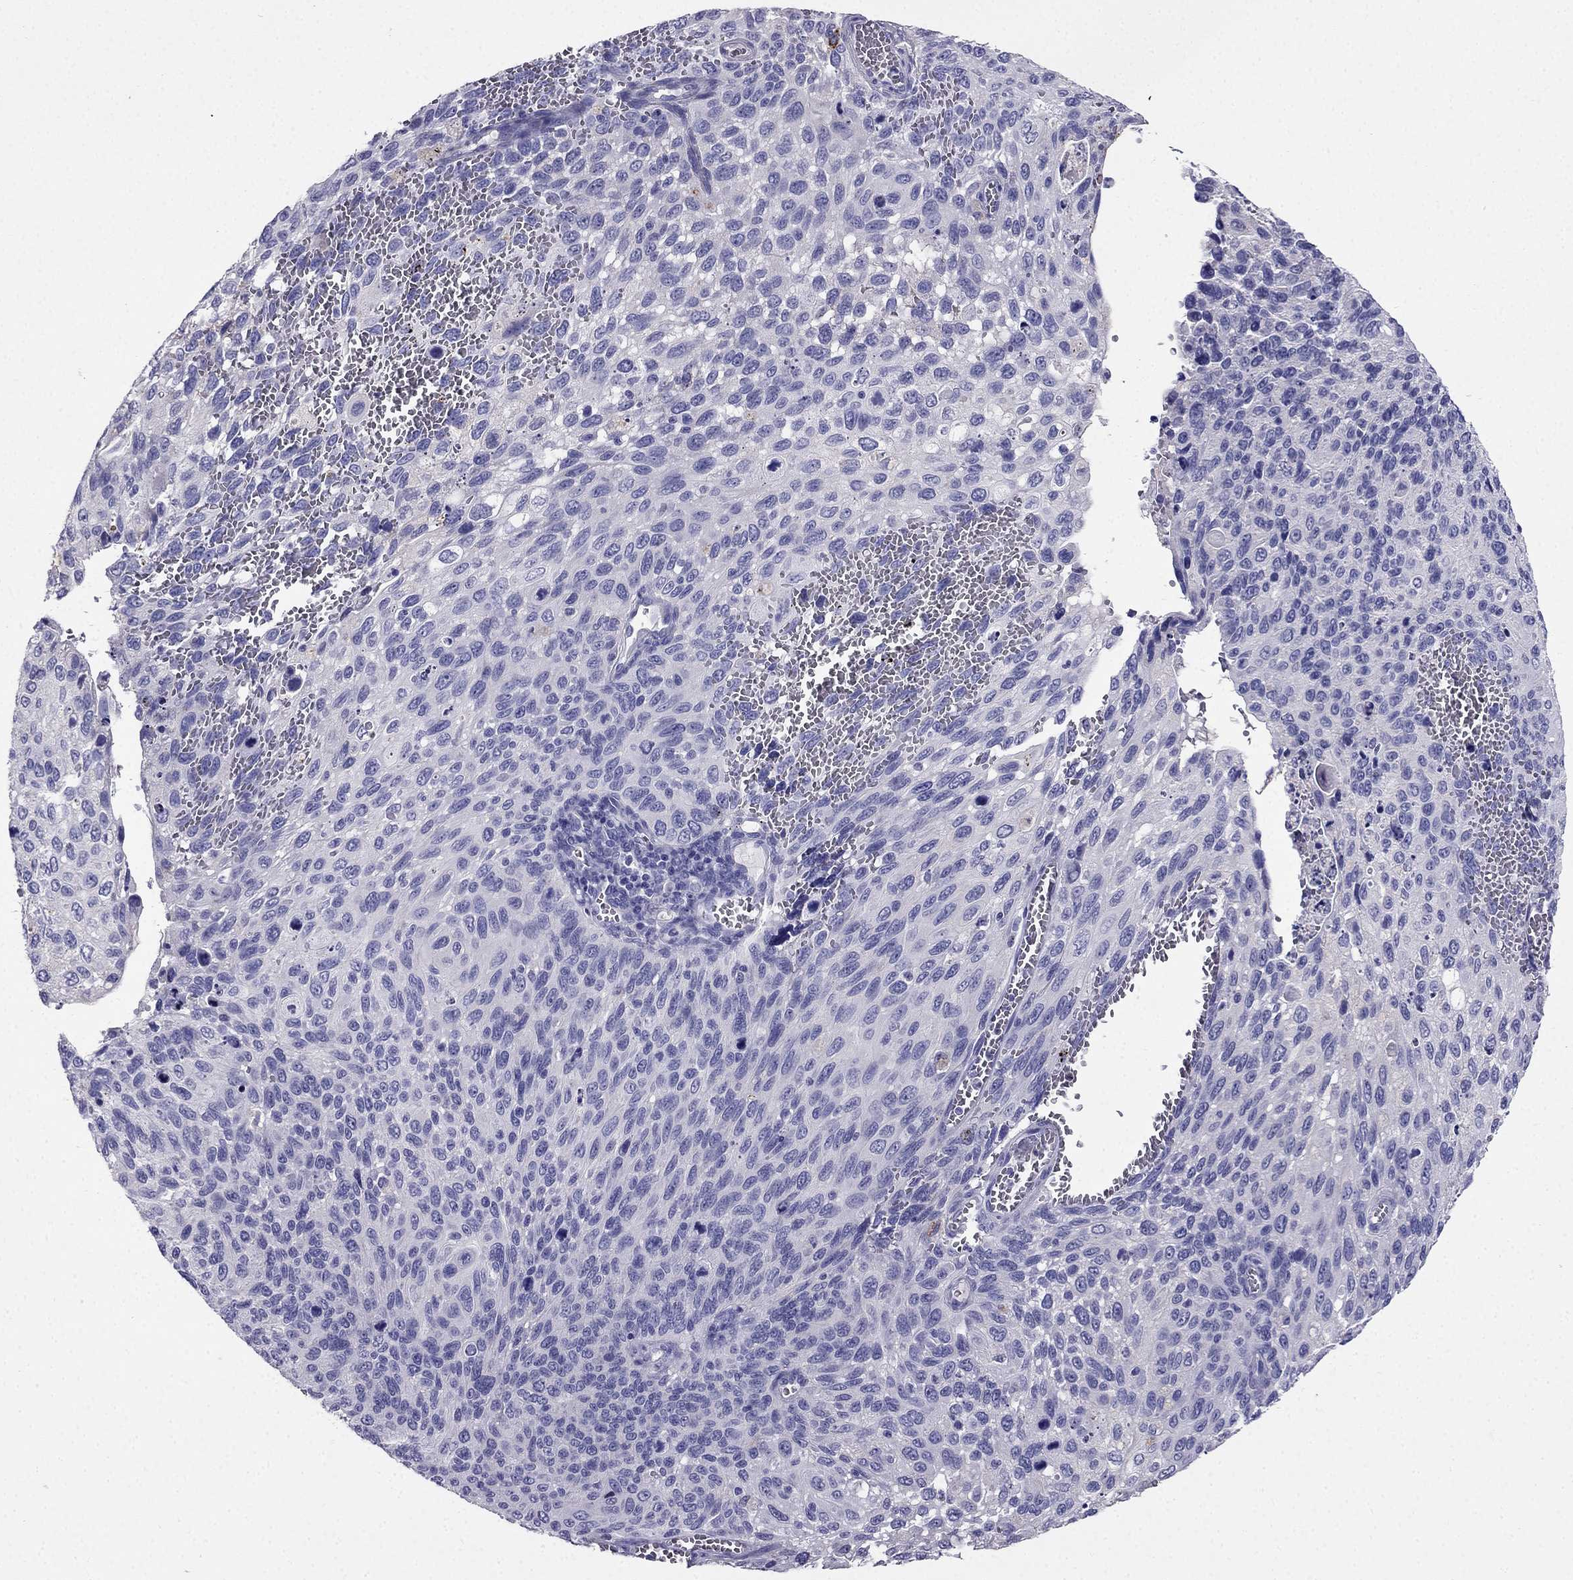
{"staining": {"intensity": "negative", "quantity": "none", "location": "none"}, "tissue": "cervical cancer", "cell_type": "Tumor cells", "image_type": "cancer", "snomed": [{"axis": "morphology", "description": "Squamous cell carcinoma, NOS"}, {"axis": "topography", "description": "Cervix"}], "caption": "A high-resolution image shows IHC staining of cervical squamous cell carcinoma, which demonstrates no significant staining in tumor cells. The staining is performed using DAB brown chromogen with nuclei counter-stained in using hematoxylin.", "gene": "PTH", "patient": {"sex": "female", "age": 70}}